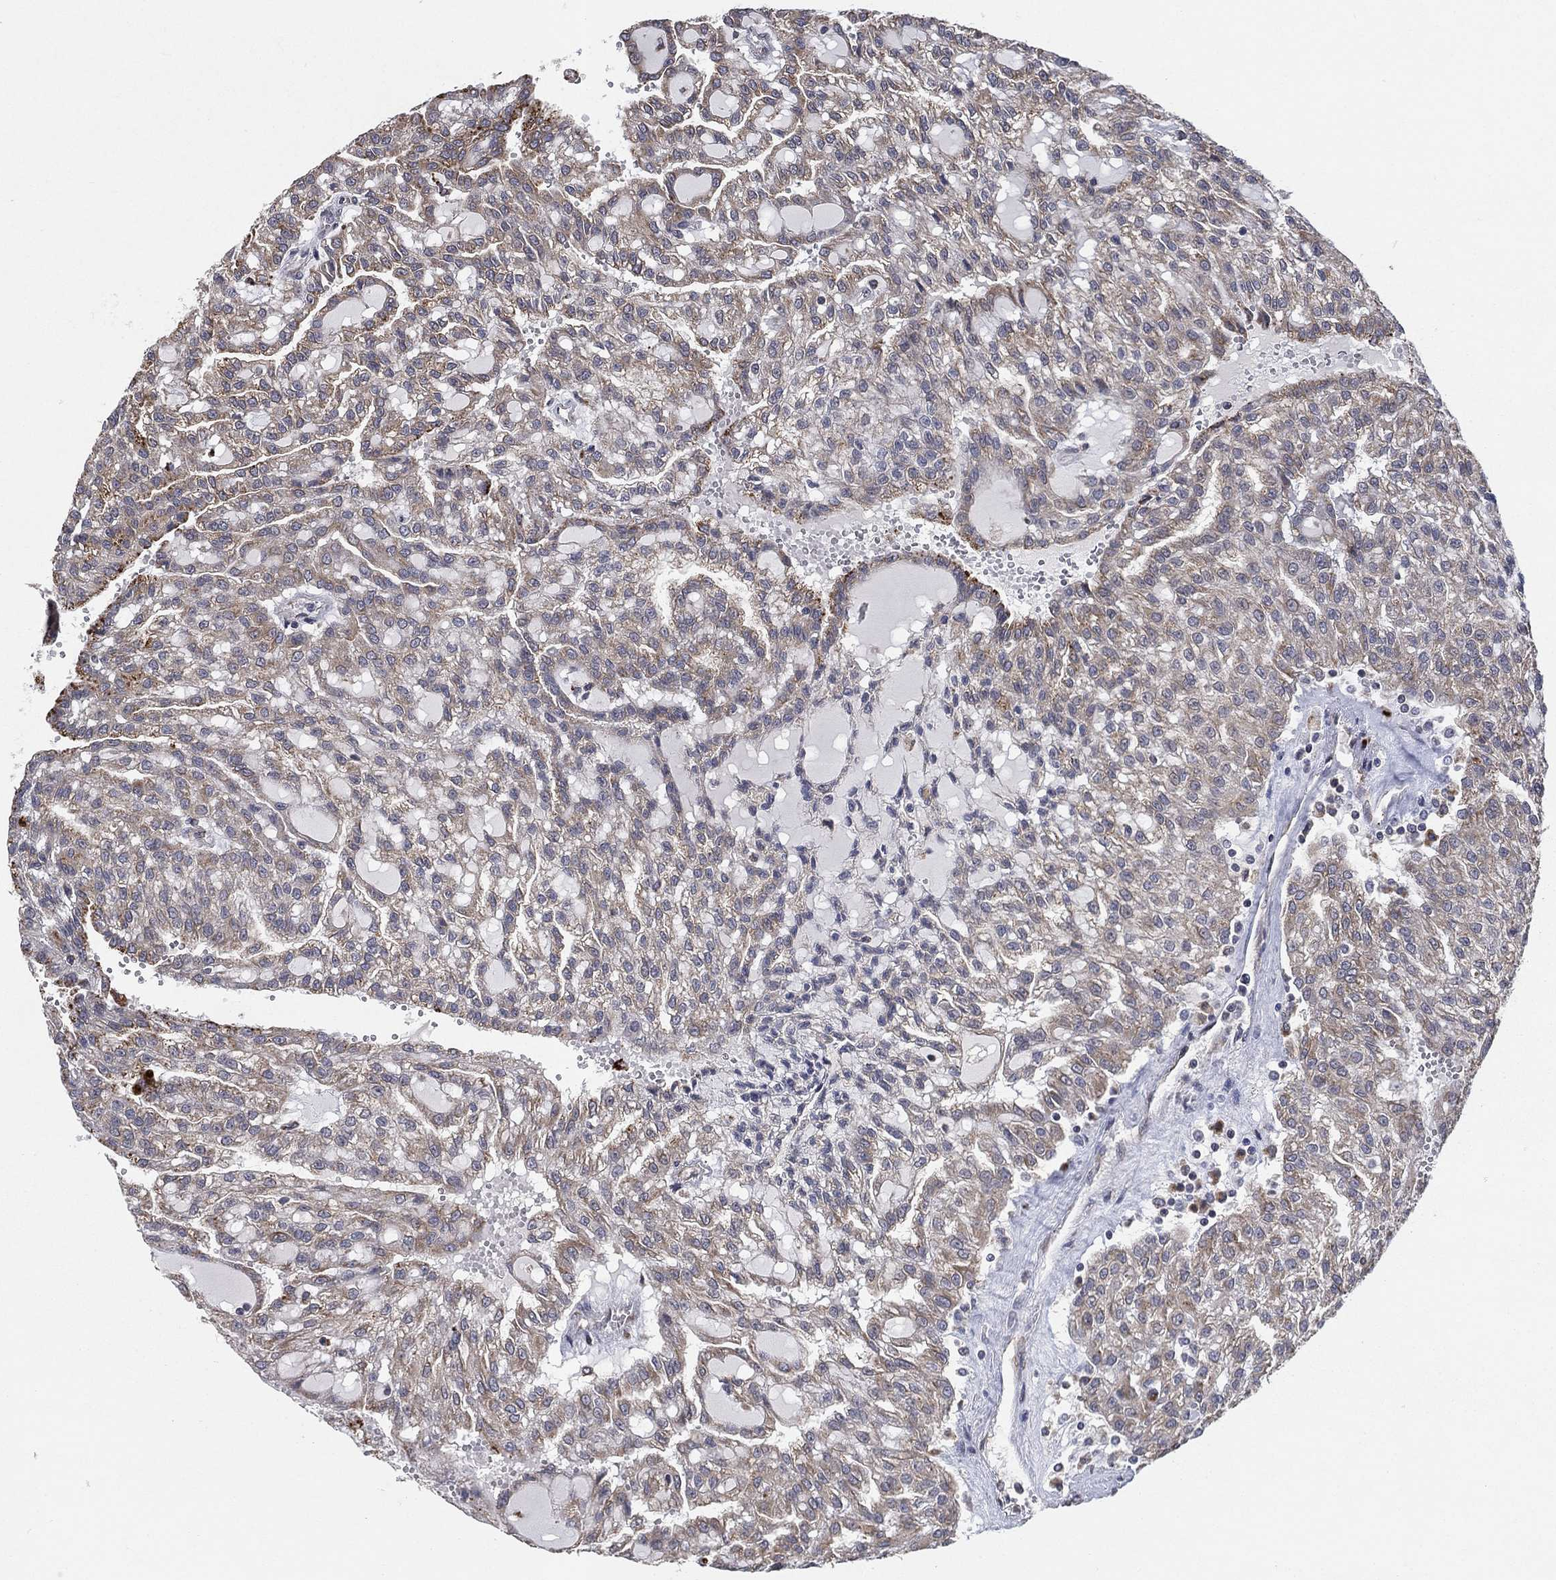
{"staining": {"intensity": "weak", "quantity": "25%-75%", "location": "cytoplasmic/membranous"}, "tissue": "renal cancer", "cell_type": "Tumor cells", "image_type": "cancer", "snomed": [{"axis": "morphology", "description": "Adenocarcinoma, NOS"}, {"axis": "topography", "description": "Kidney"}], "caption": "High-magnification brightfield microscopy of adenocarcinoma (renal) stained with DAB (brown) and counterstained with hematoxylin (blue). tumor cells exhibit weak cytoplasmic/membranous positivity is appreciated in about25%-75% of cells. The staining is performed using DAB brown chromogen to label protein expression. The nuclei are counter-stained blue using hematoxylin.", "gene": "FAM104A", "patient": {"sex": "male", "age": 63}}